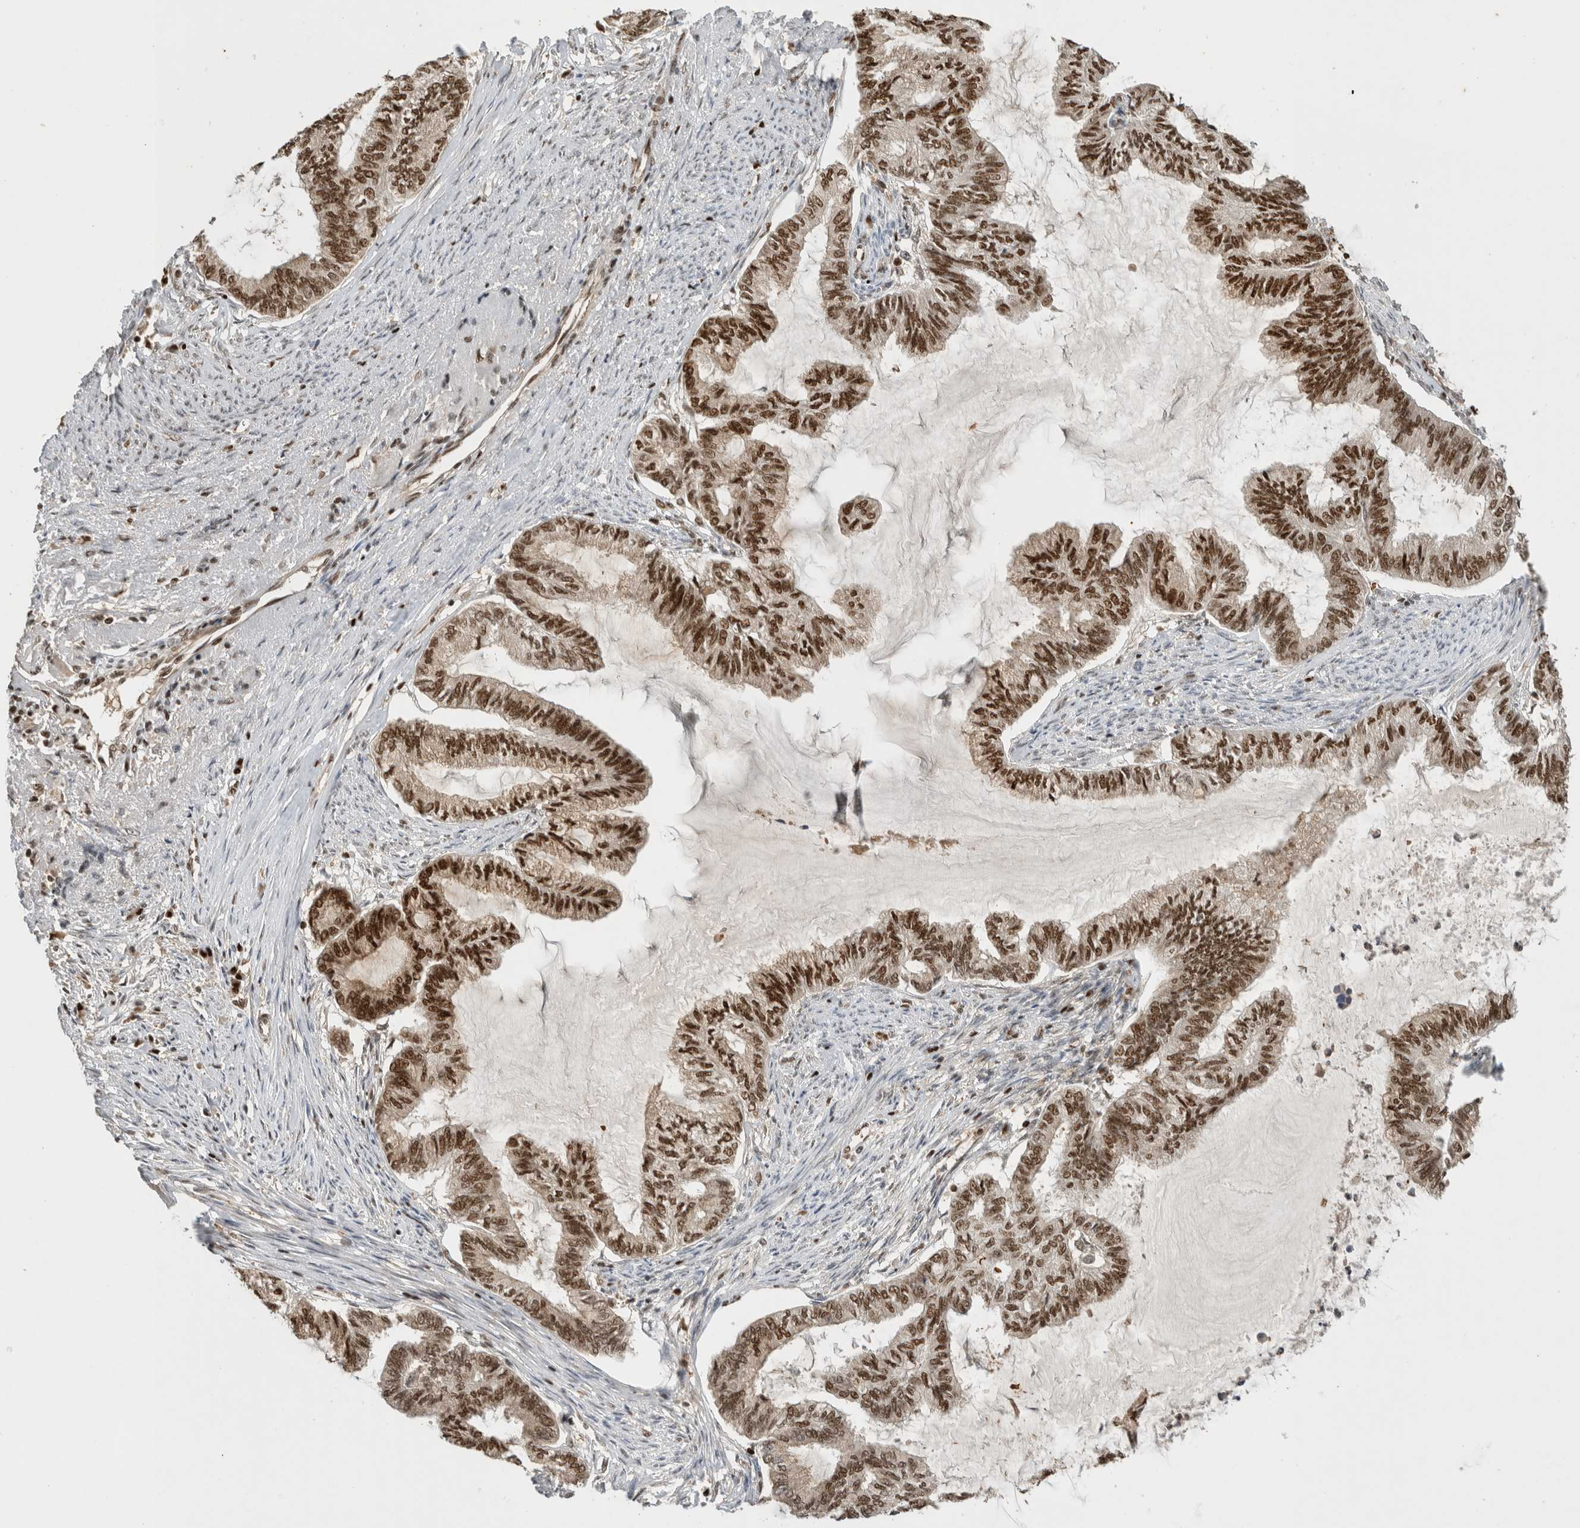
{"staining": {"intensity": "strong", "quantity": ">75%", "location": "nuclear"}, "tissue": "endometrial cancer", "cell_type": "Tumor cells", "image_type": "cancer", "snomed": [{"axis": "morphology", "description": "Adenocarcinoma, NOS"}, {"axis": "topography", "description": "Endometrium"}], "caption": "This is an image of immunohistochemistry staining of endometrial cancer, which shows strong expression in the nuclear of tumor cells.", "gene": "SNRNP40", "patient": {"sex": "female", "age": 86}}